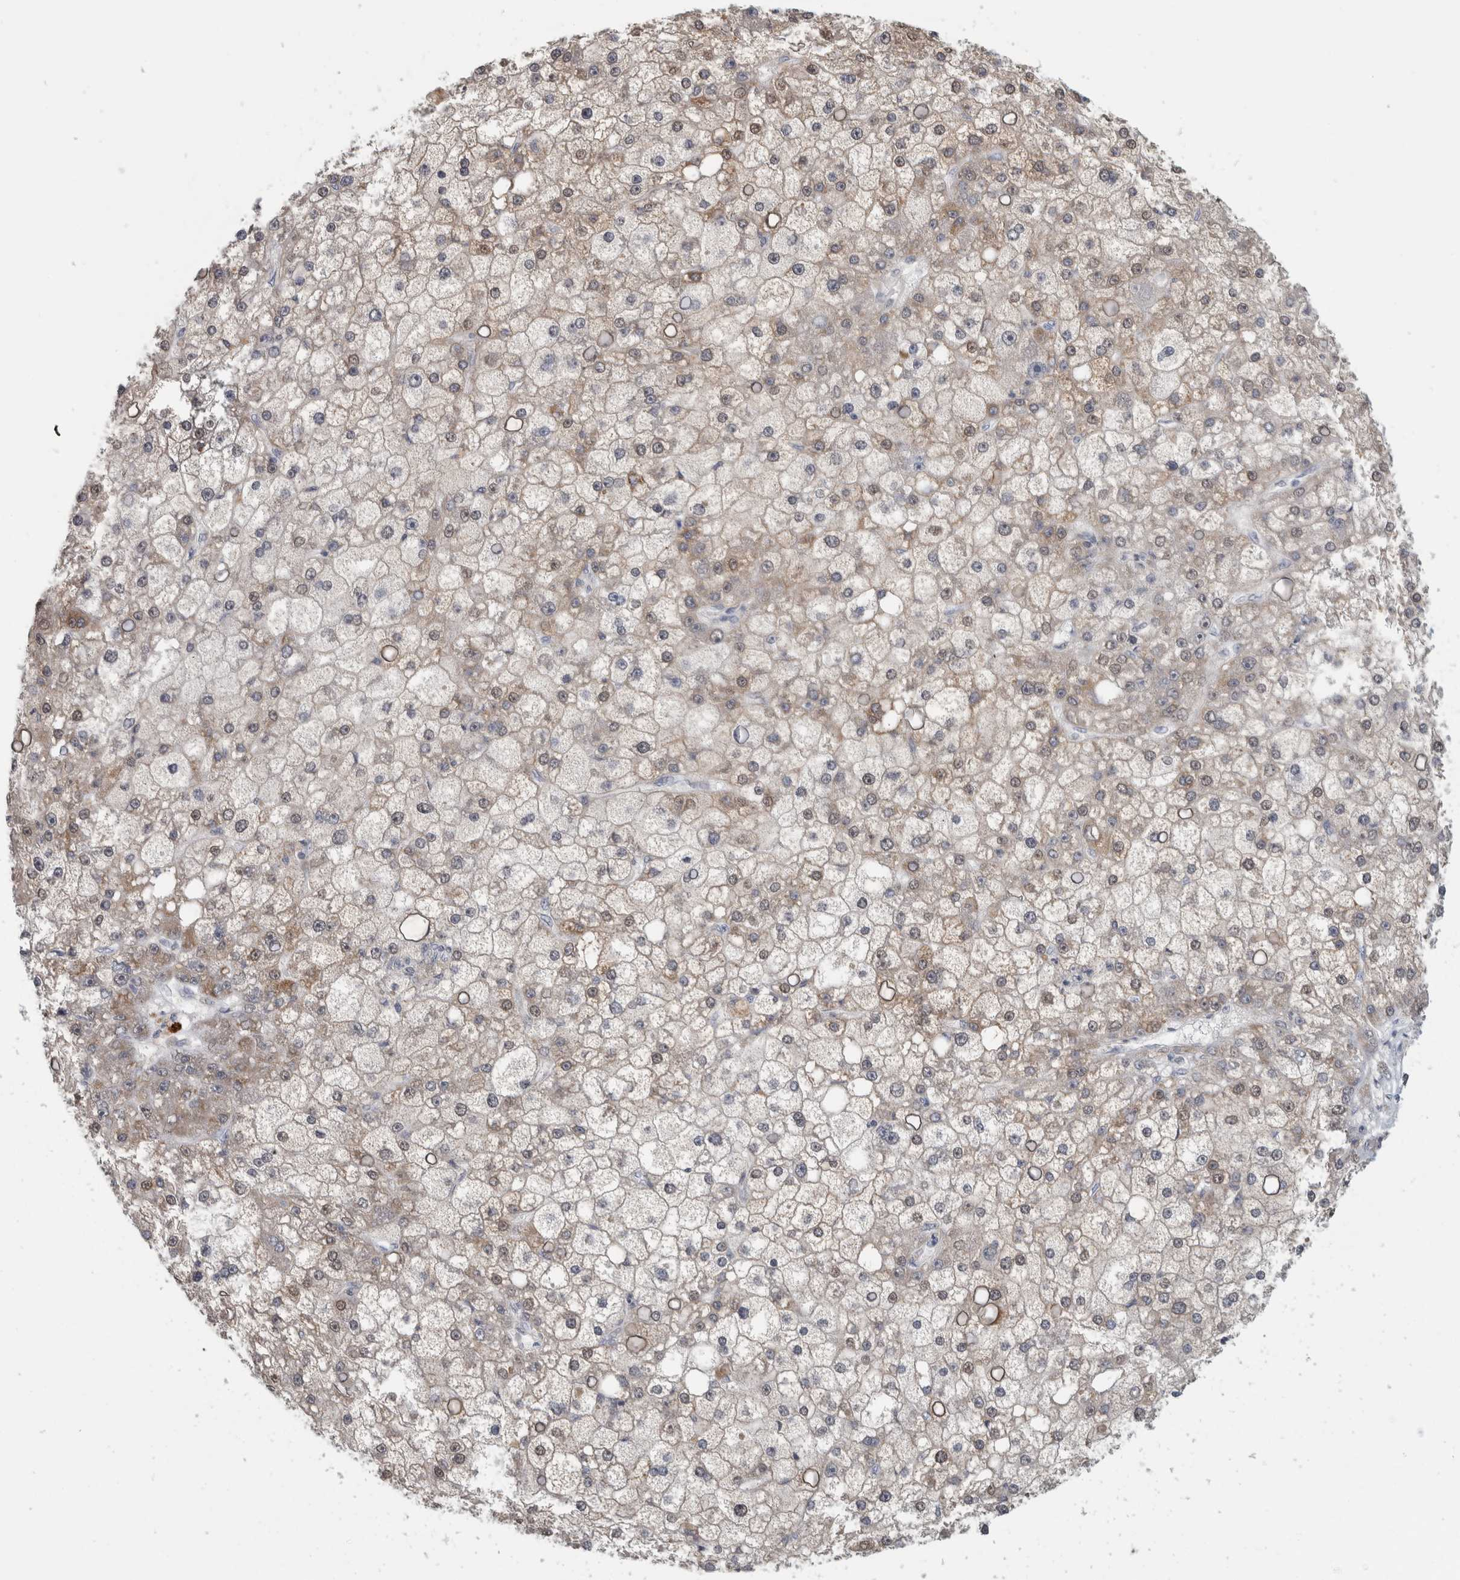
{"staining": {"intensity": "weak", "quantity": "<25%", "location": "nuclear"}, "tissue": "liver cancer", "cell_type": "Tumor cells", "image_type": "cancer", "snomed": [{"axis": "morphology", "description": "Carcinoma, Hepatocellular, NOS"}, {"axis": "topography", "description": "Liver"}], "caption": "High magnification brightfield microscopy of hepatocellular carcinoma (liver) stained with DAB (brown) and counterstained with hematoxylin (blue): tumor cells show no significant positivity.", "gene": "RAB18", "patient": {"sex": "male", "age": 67}}